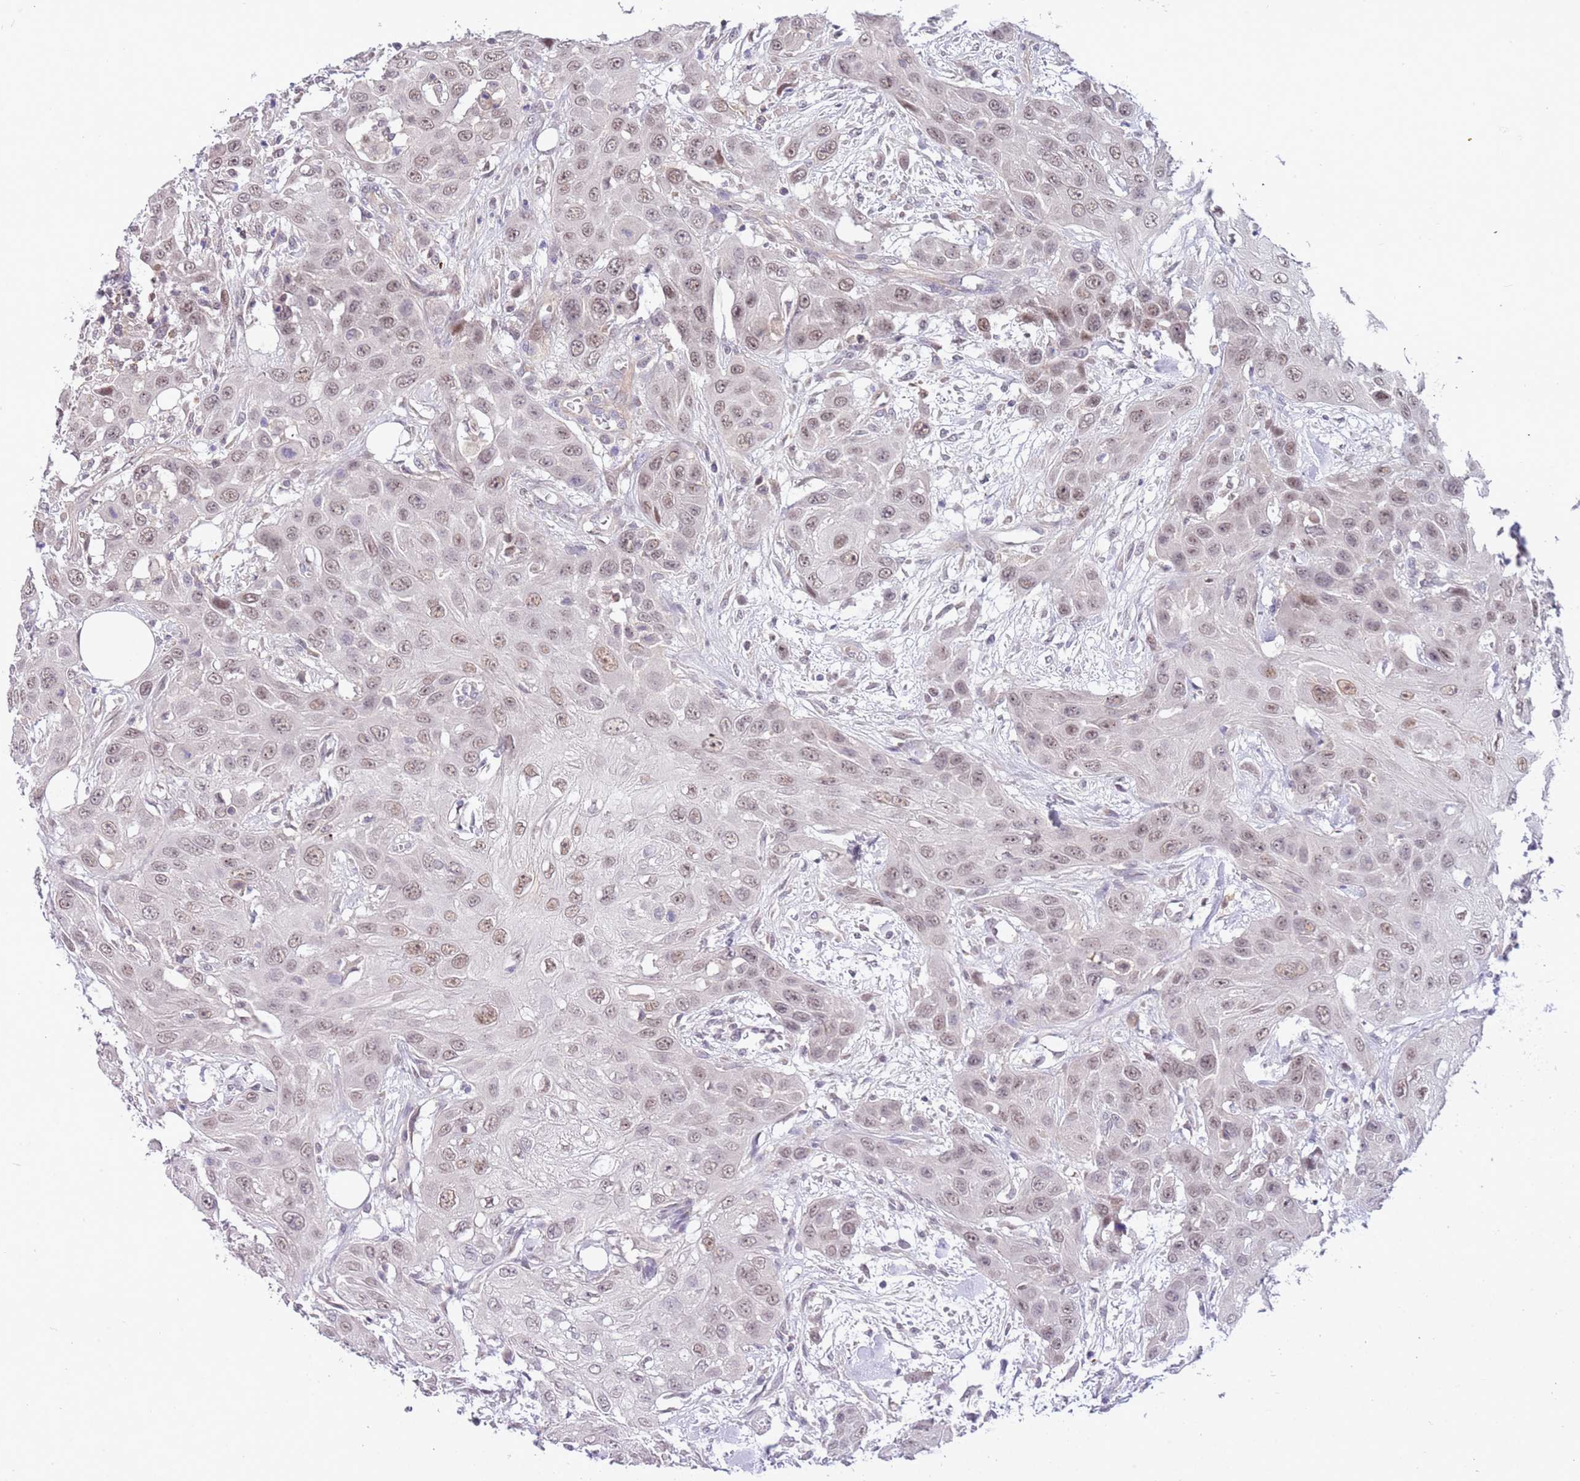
{"staining": {"intensity": "weak", "quantity": ">75%", "location": "nuclear"}, "tissue": "head and neck cancer", "cell_type": "Tumor cells", "image_type": "cancer", "snomed": [{"axis": "morphology", "description": "Squamous cell carcinoma, NOS"}, {"axis": "topography", "description": "Head-Neck"}], "caption": "This is an image of immunohistochemistry staining of head and neck squamous cell carcinoma, which shows weak positivity in the nuclear of tumor cells.", "gene": "MAGEF1", "patient": {"sex": "male", "age": 81}}